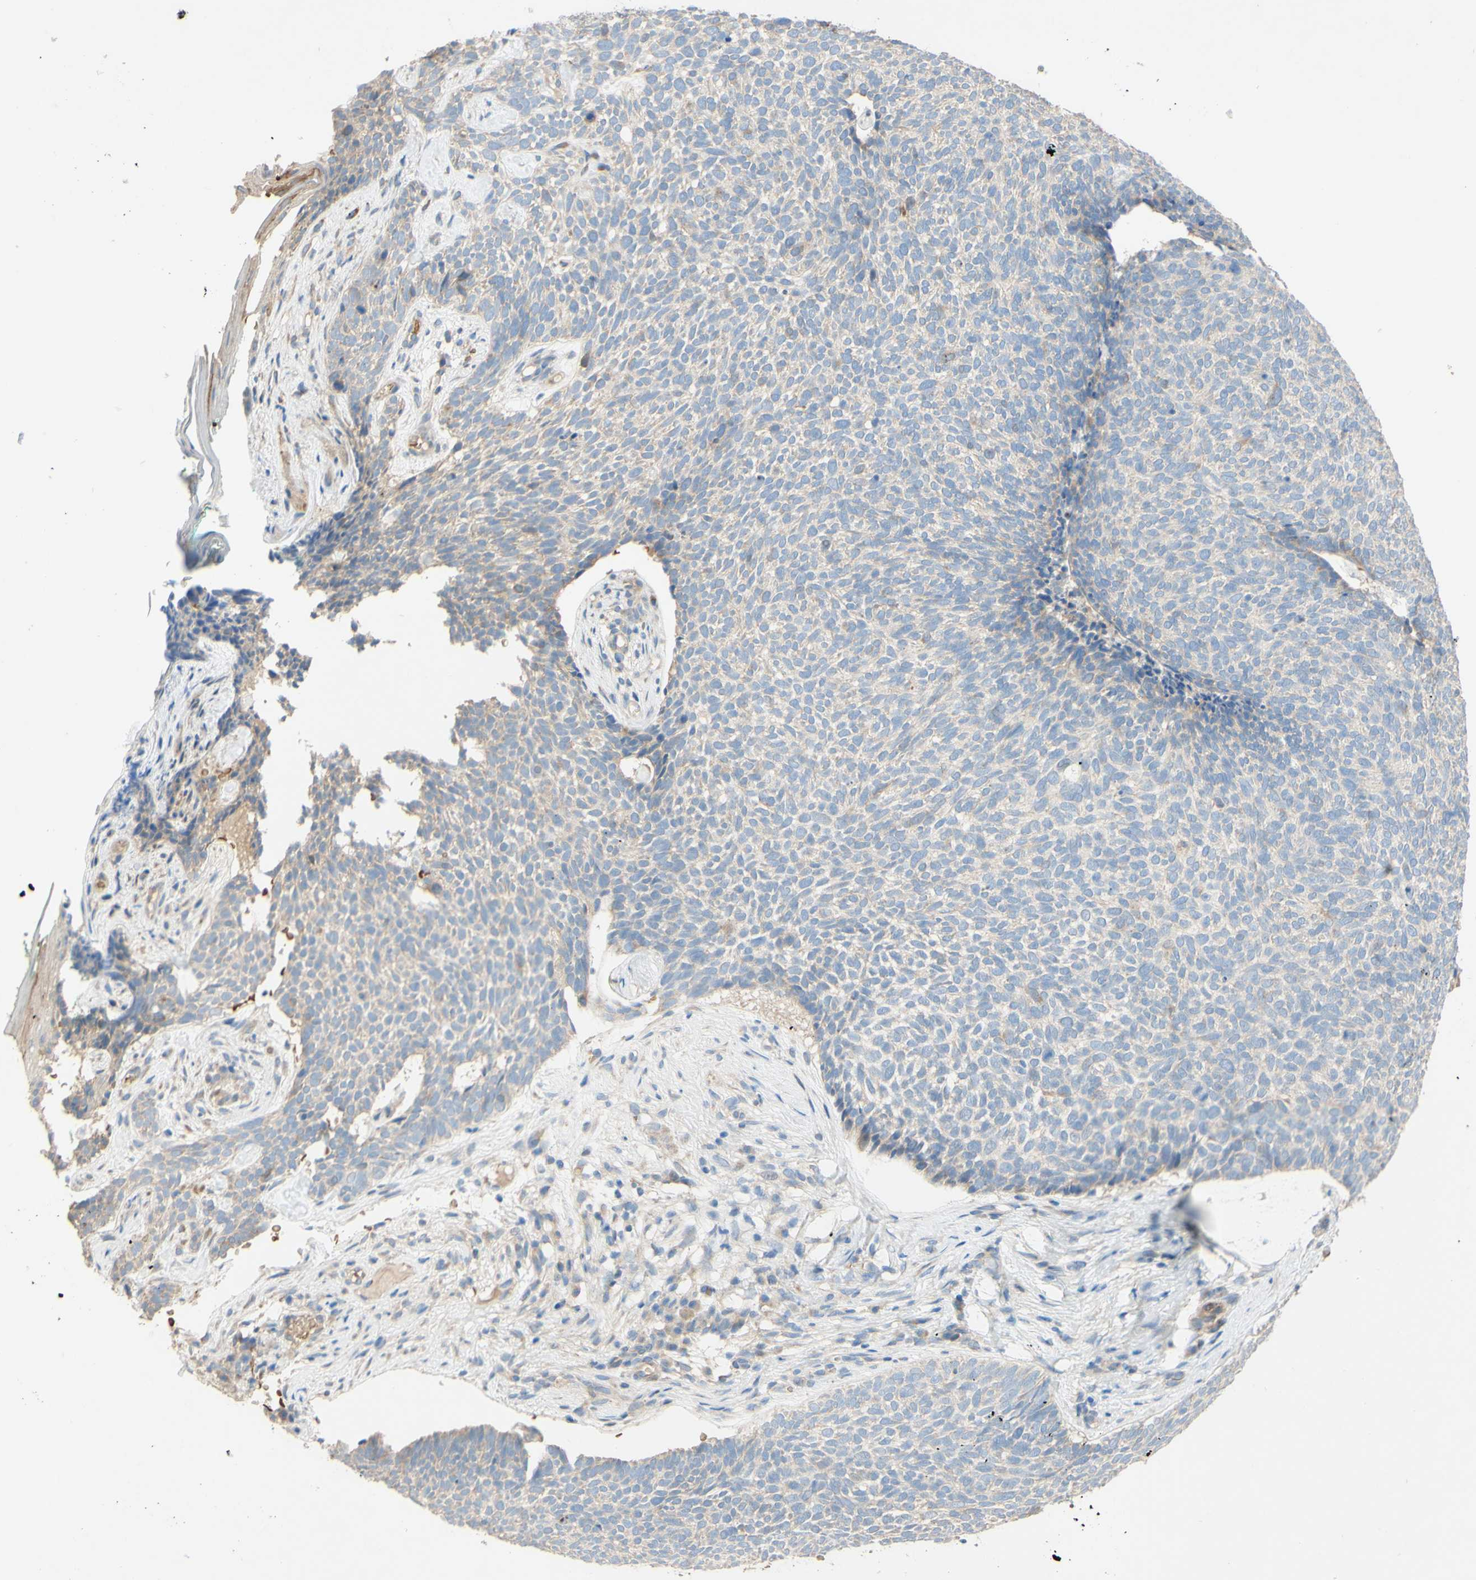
{"staining": {"intensity": "negative", "quantity": "none", "location": "none"}, "tissue": "skin cancer", "cell_type": "Tumor cells", "image_type": "cancer", "snomed": [{"axis": "morphology", "description": "Basal cell carcinoma"}, {"axis": "topography", "description": "Skin"}], "caption": "Tumor cells show no significant positivity in basal cell carcinoma (skin).", "gene": "DKK3", "patient": {"sex": "female", "age": 84}}